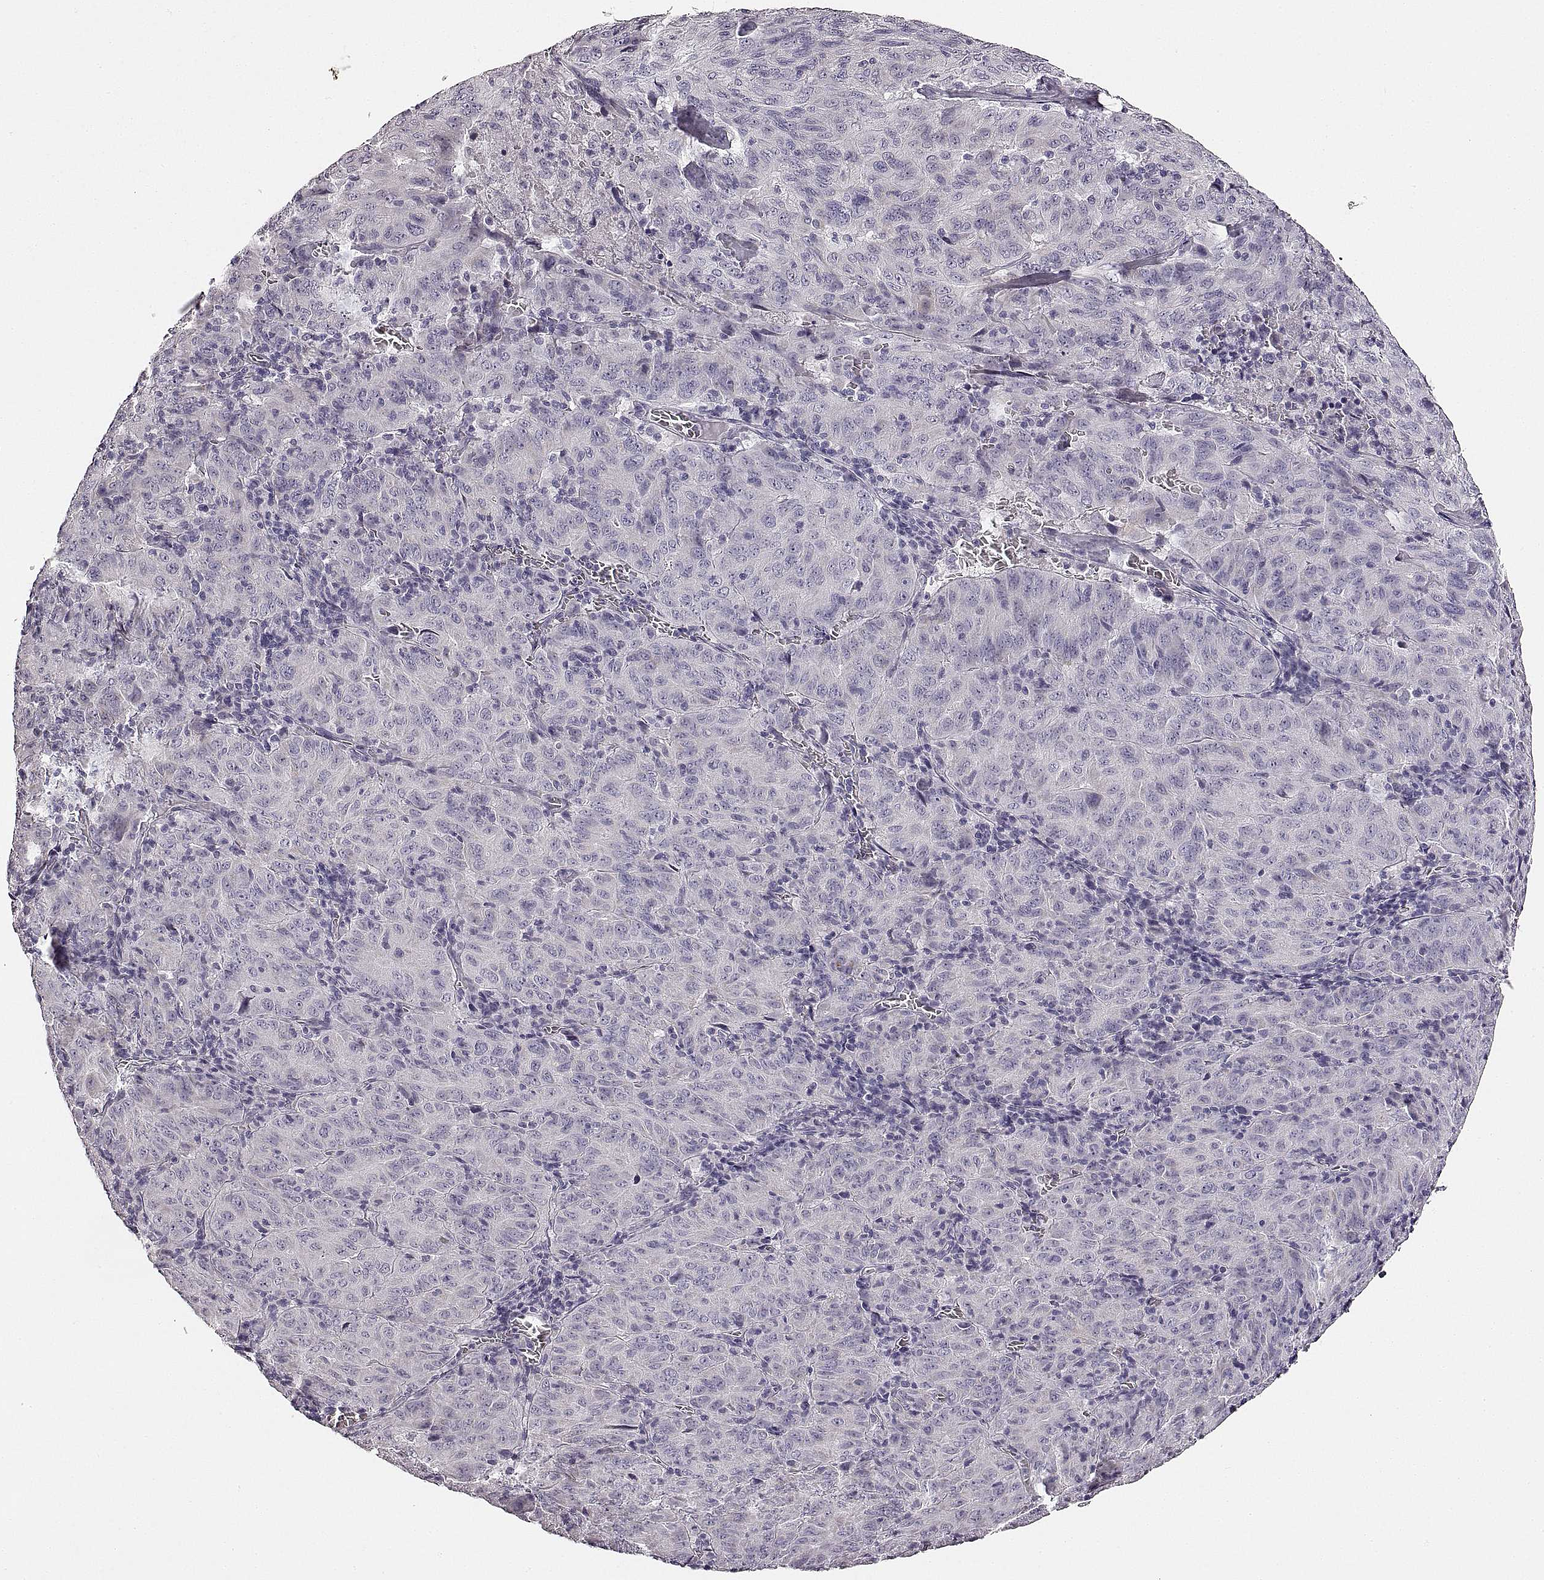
{"staining": {"intensity": "negative", "quantity": "none", "location": "none"}, "tissue": "pancreatic cancer", "cell_type": "Tumor cells", "image_type": "cancer", "snomed": [{"axis": "morphology", "description": "Adenocarcinoma, NOS"}, {"axis": "topography", "description": "Pancreas"}], "caption": "Protein analysis of pancreatic cancer (adenocarcinoma) shows no significant staining in tumor cells. Nuclei are stained in blue.", "gene": "RDH13", "patient": {"sex": "male", "age": 63}}